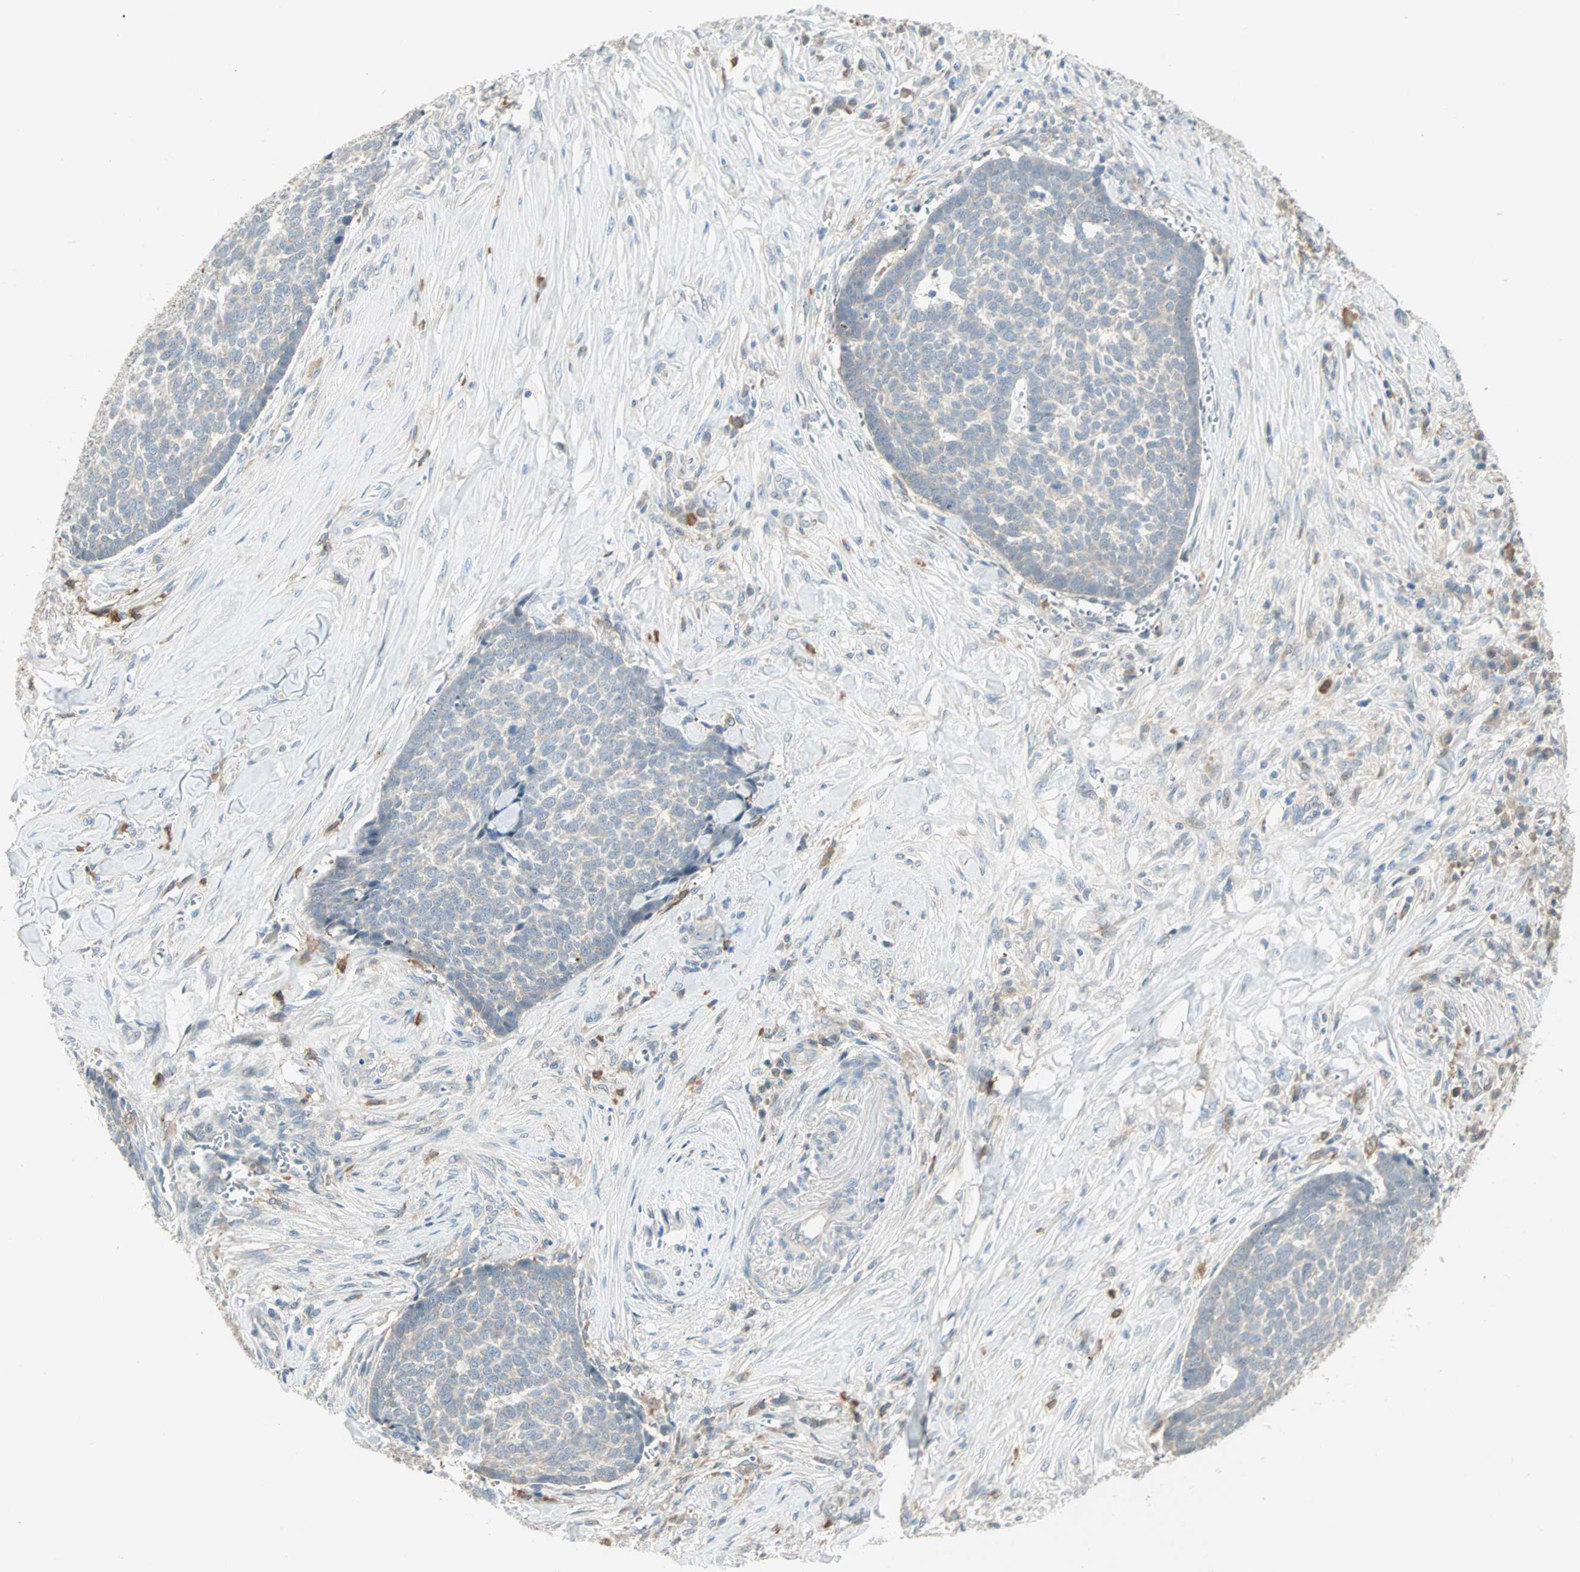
{"staining": {"intensity": "weak", "quantity": "25%-75%", "location": "cytoplasmic/membranous"}, "tissue": "skin cancer", "cell_type": "Tumor cells", "image_type": "cancer", "snomed": [{"axis": "morphology", "description": "Basal cell carcinoma"}, {"axis": "topography", "description": "Skin"}], "caption": "Basal cell carcinoma (skin) was stained to show a protein in brown. There is low levels of weak cytoplasmic/membranous expression in about 25%-75% of tumor cells. Nuclei are stained in blue.", "gene": "RTL6", "patient": {"sex": "male", "age": 84}}